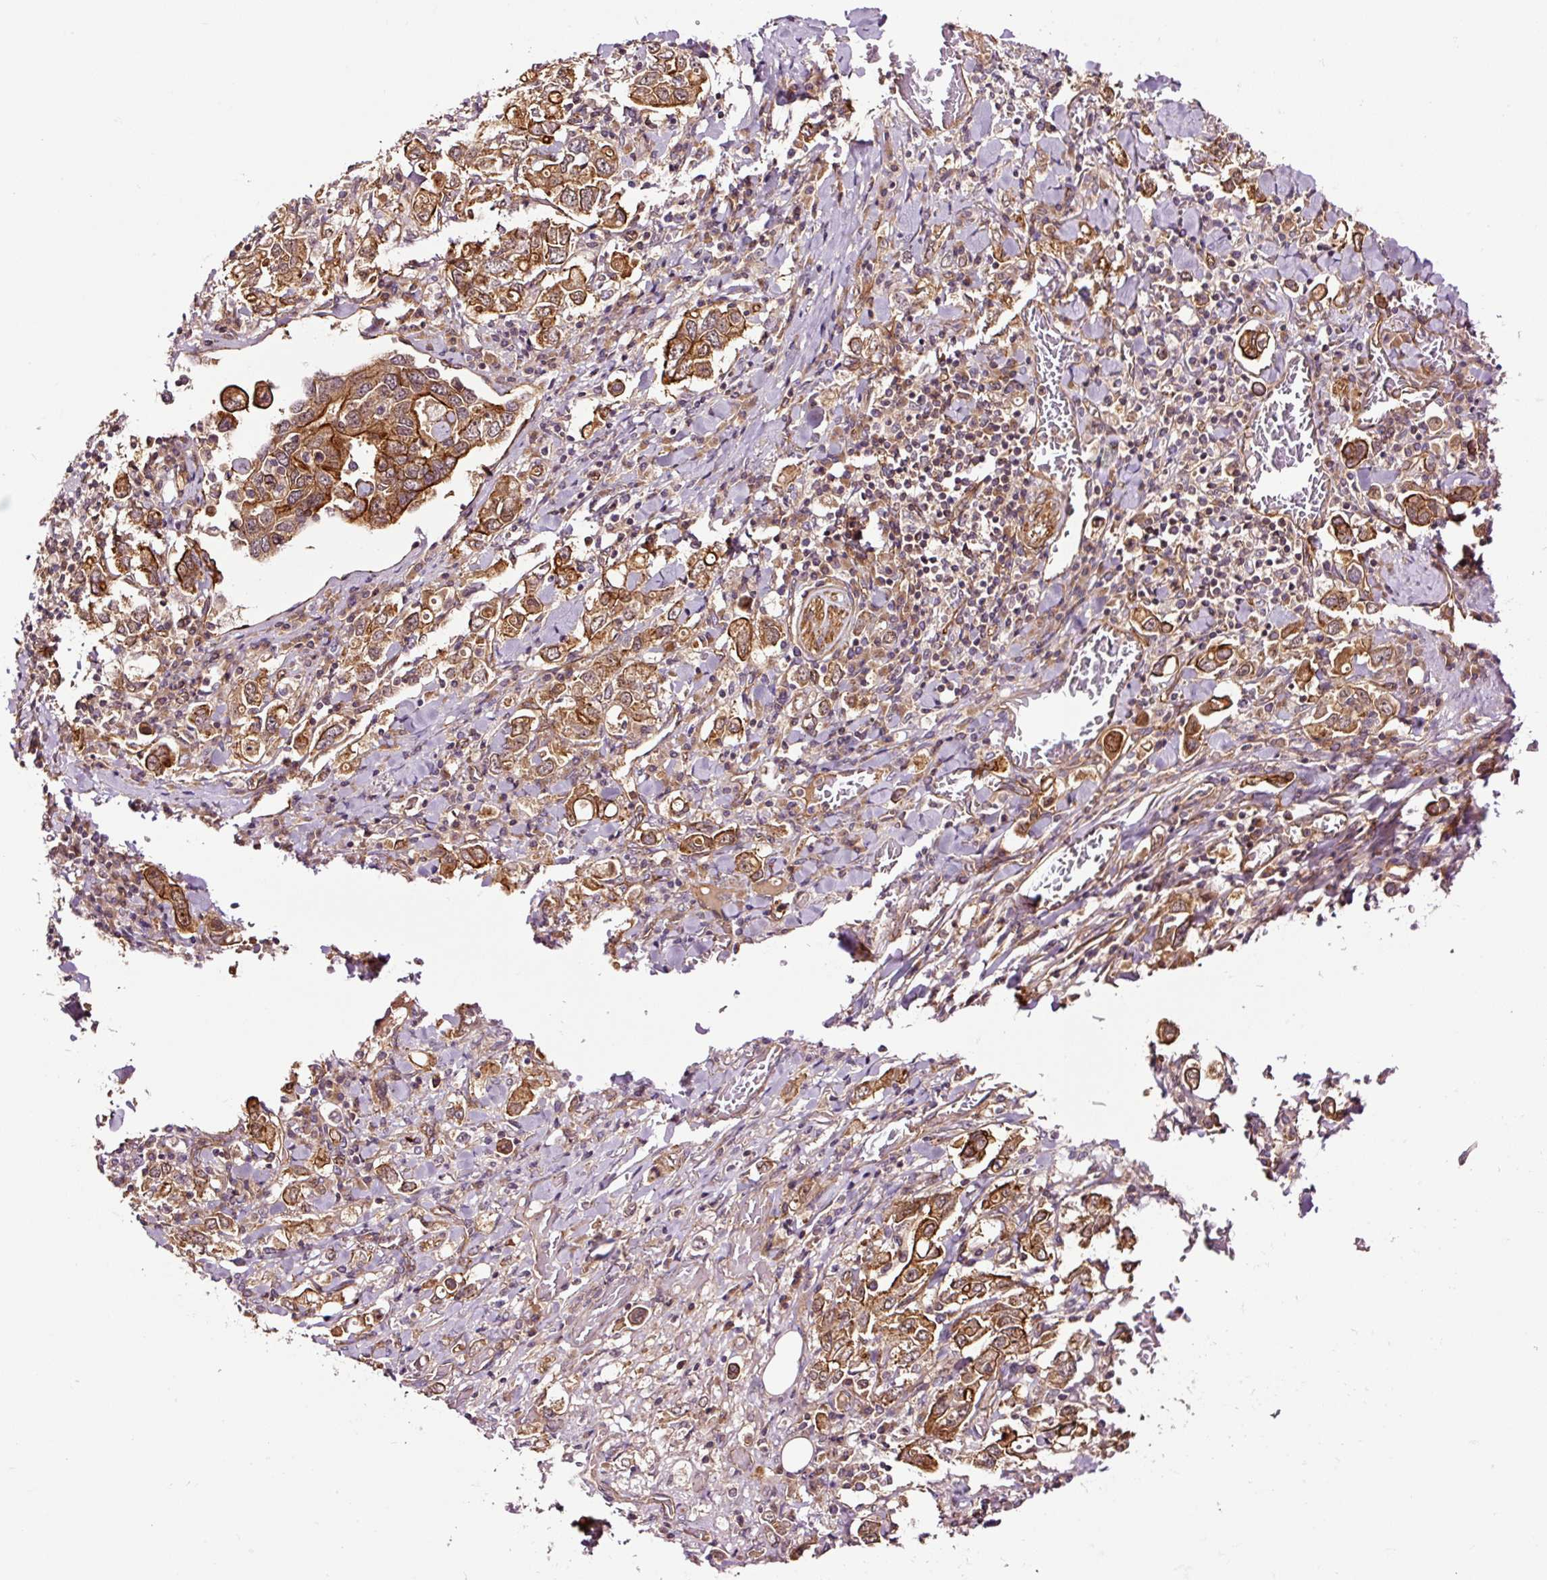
{"staining": {"intensity": "strong", "quantity": ">75%", "location": "cytoplasmic/membranous"}, "tissue": "stomach cancer", "cell_type": "Tumor cells", "image_type": "cancer", "snomed": [{"axis": "morphology", "description": "Adenocarcinoma, NOS"}, {"axis": "topography", "description": "Stomach, upper"}], "caption": "IHC histopathology image of neoplastic tissue: stomach cancer stained using immunohistochemistry (IHC) shows high levels of strong protein expression localized specifically in the cytoplasmic/membranous of tumor cells, appearing as a cytoplasmic/membranous brown color.", "gene": "METAP1", "patient": {"sex": "male", "age": 62}}